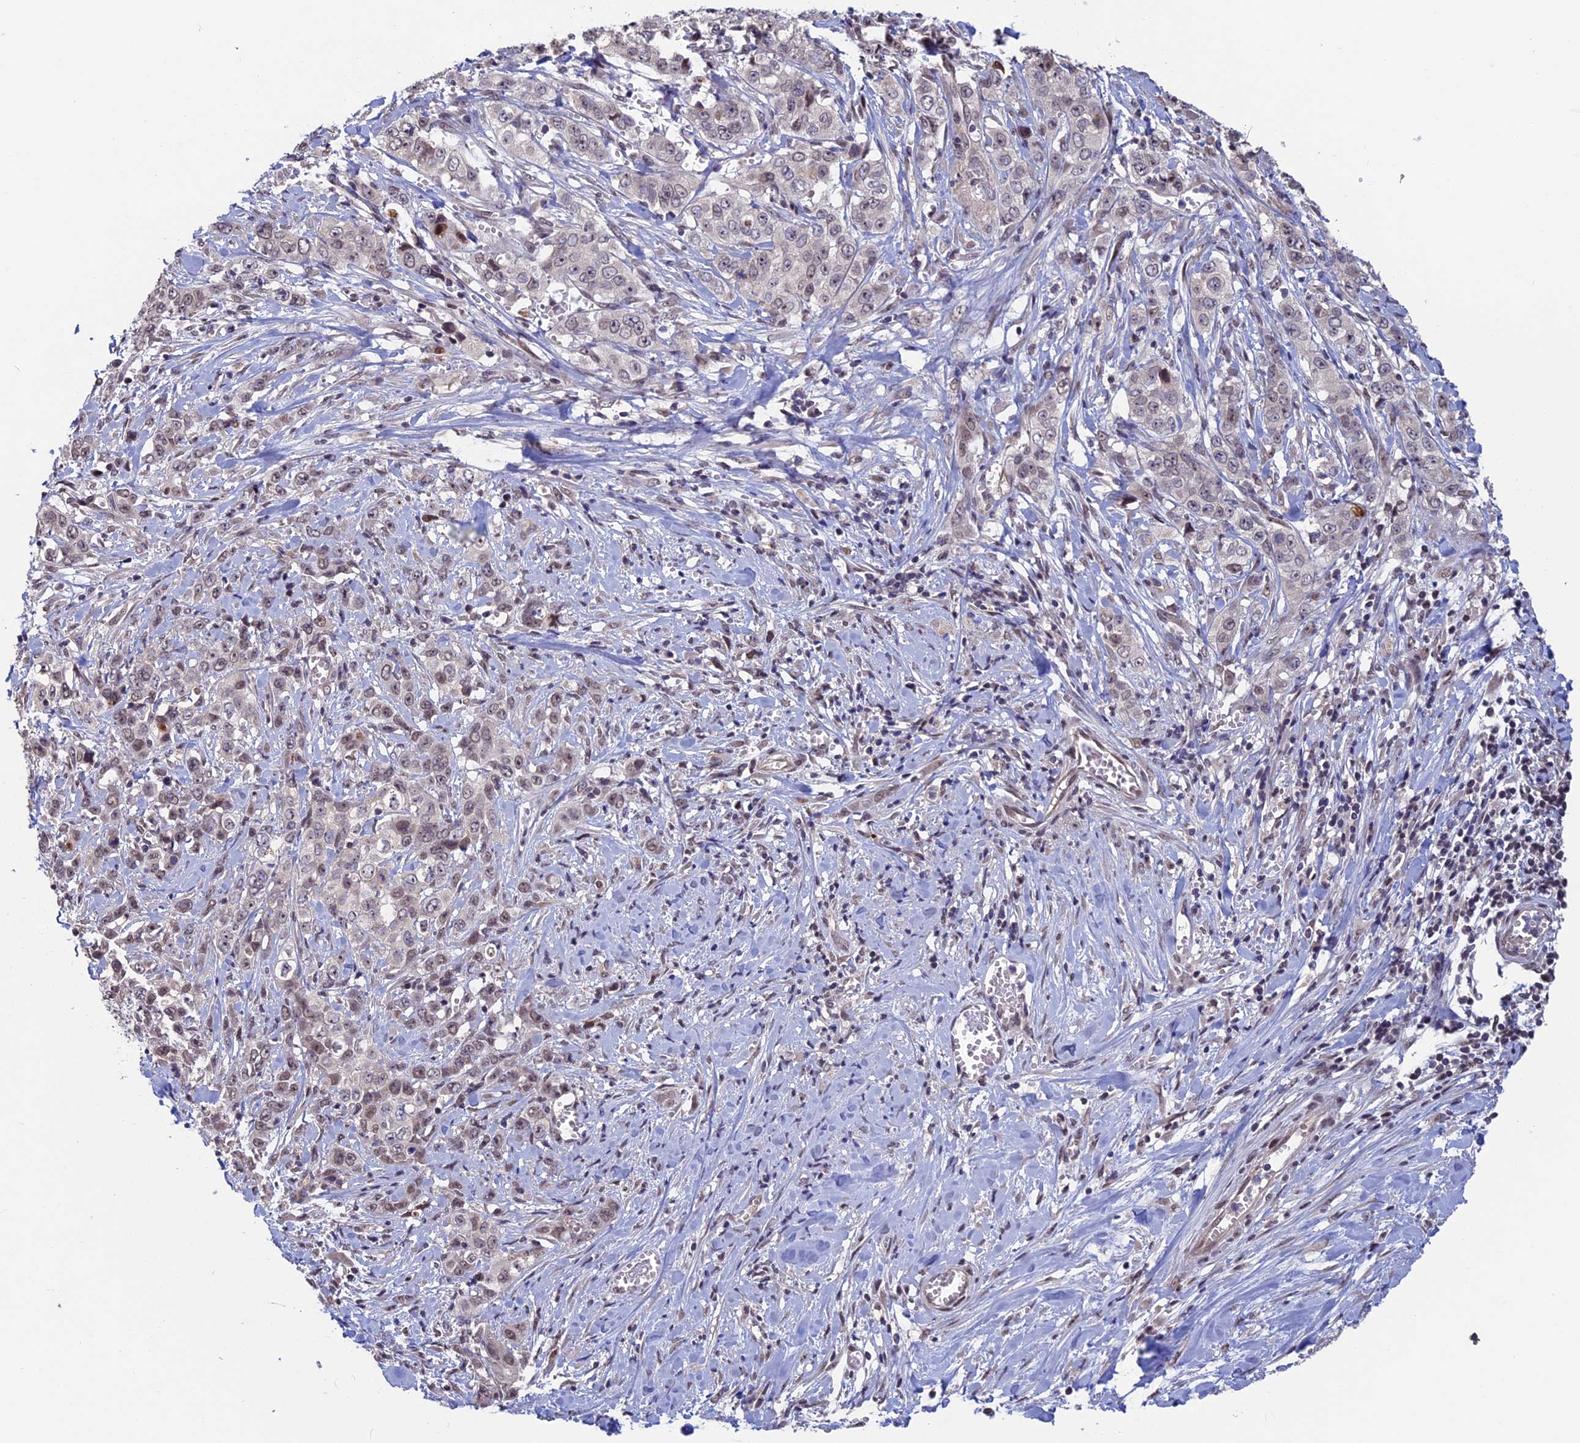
{"staining": {"intensity": "weak", "quantity": ">75%", "location": "nuclear"}, "tissue": "stomach cancer", "cell_type": "Tumor cells", "image_type": "cancer", "snomed": [{"axis": "morphology", "description": "Adenocarcinoma, NOS"}, {"axis": "topography", "description": "Stomach, upper"}], "caption": "This image shows immunohistochemistry staining of stomach adenocarcinoma, with low weak nuclear positivity in about >75% of tumor cells.", "gene": "SPIRE1", "patient": {"sex": "male", "age": 62}}